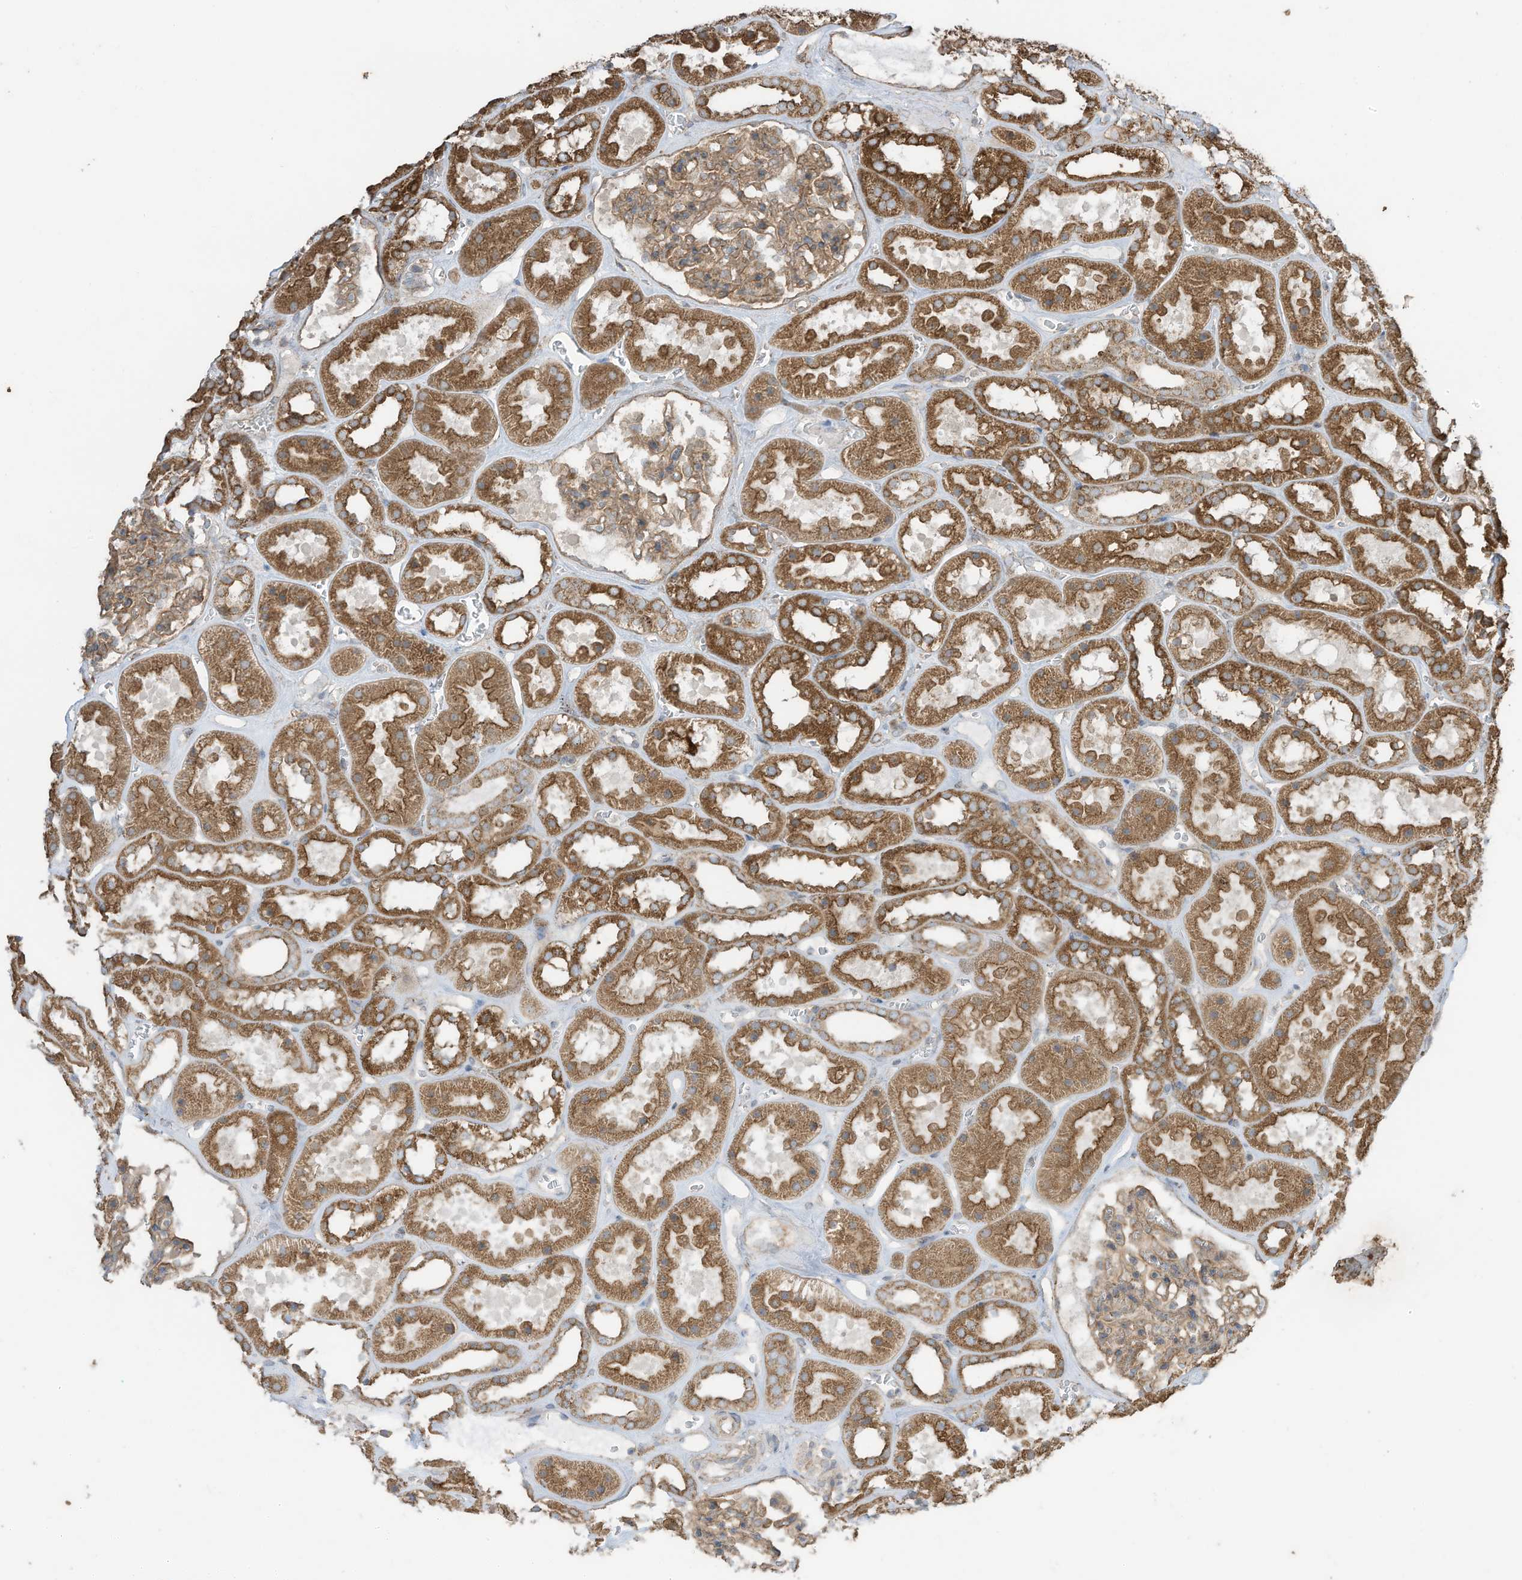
{"staining": {"intensity": "moderate", "quantity": "25%-75%", "location": "cytoplasmic/membranous"}, "tissue": "kidney", "cell_type": "Cells in glomeruli", "image_type": "normal", "snomed": [{"axis": "morphology", "description": "Normal tissue, NOS"}, {"axis": "topography", "description": "Kidney"}], "caption": "Kidney stained with immunohistochemistry demonstrates moderate cytoplasmic/membranous positivity in about 25%-75% of cells in glomeruli.", "gene": "CGAS", "patient": {"sex": "female", "age": 41}}